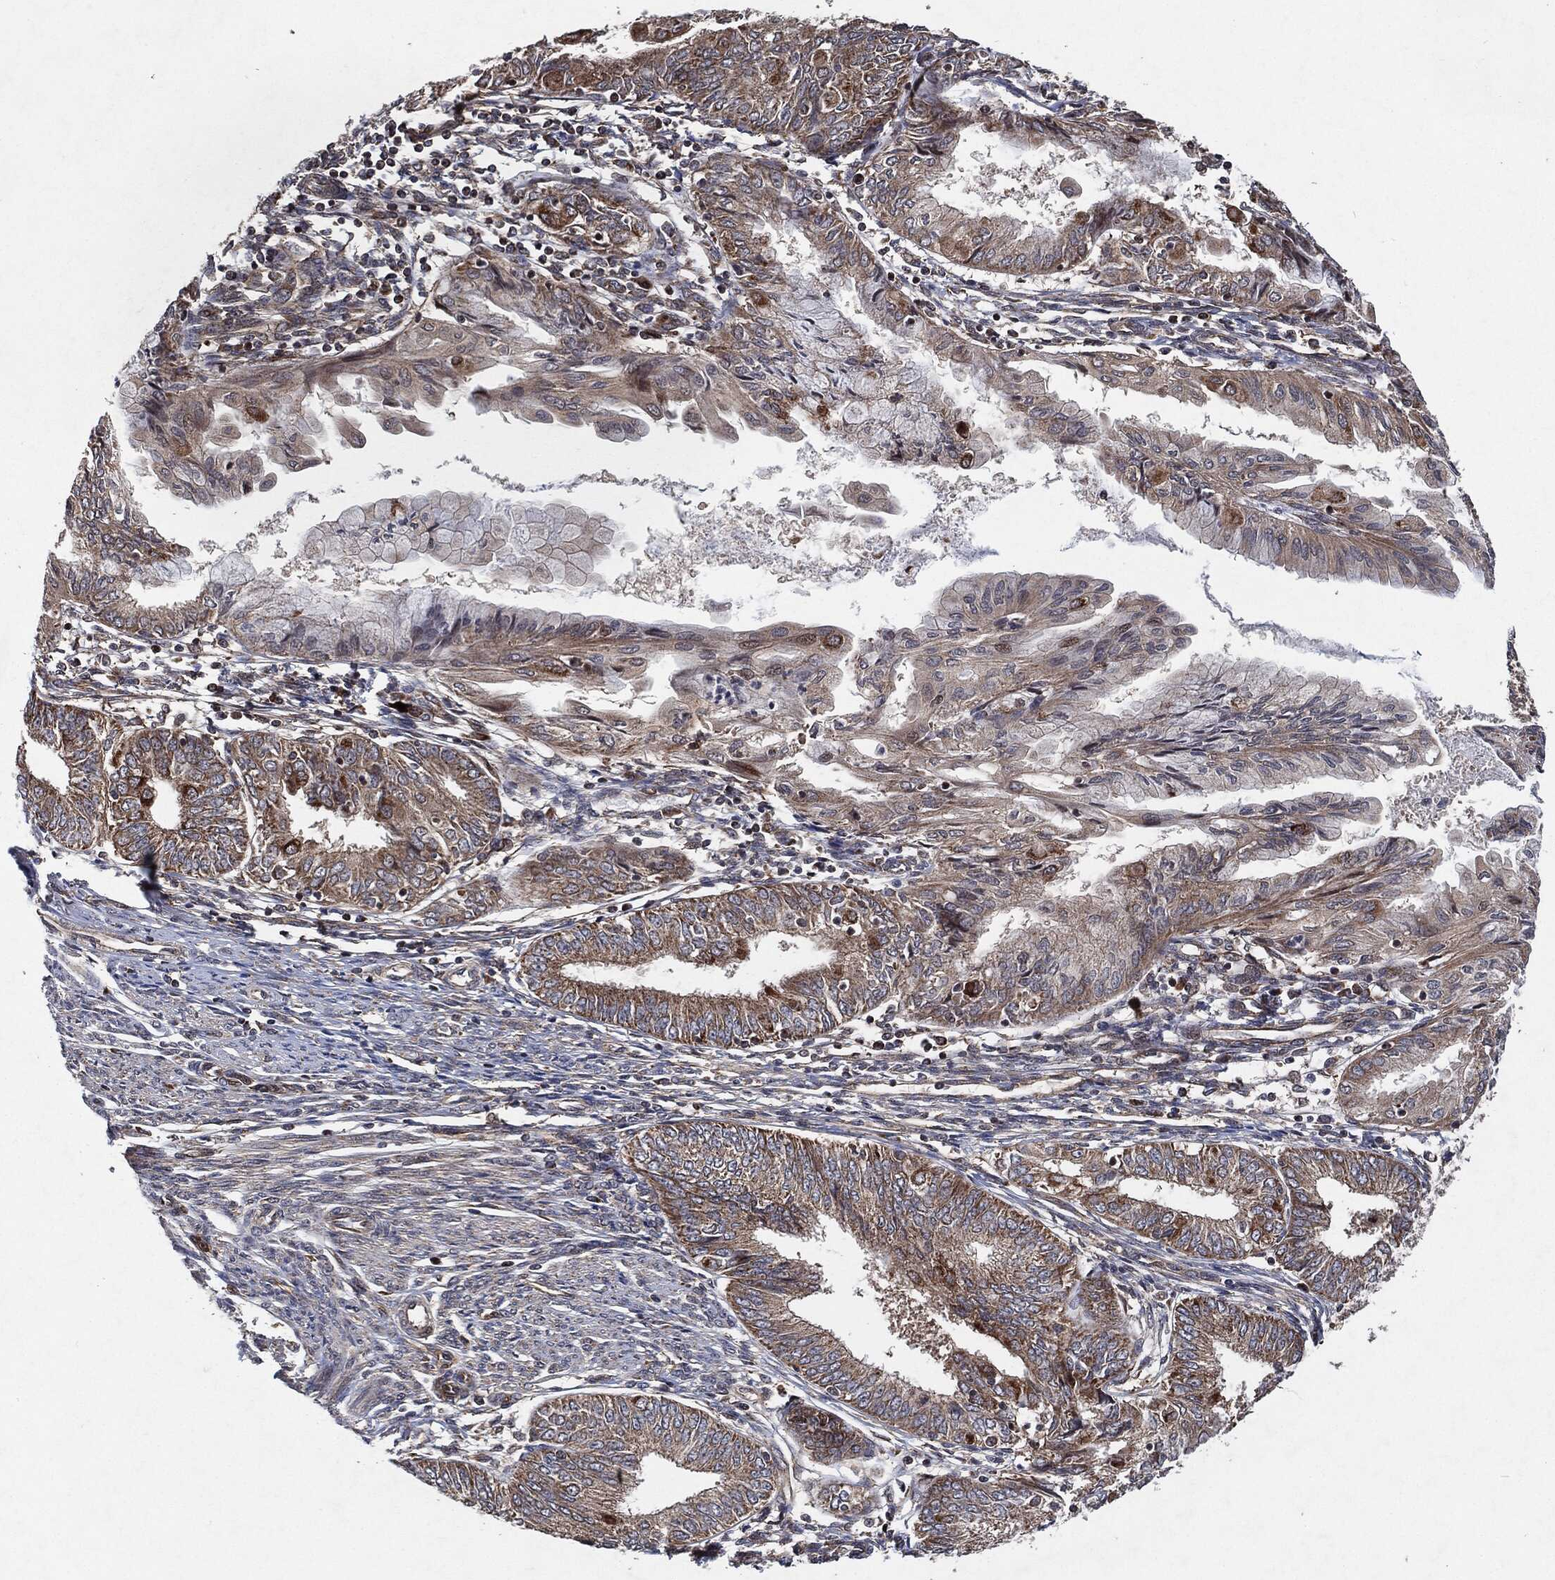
{"staining": {"intensity": "moderate", "quantity": "25%-75%", "location": "cytoplasmic/membranous"}, "tissue": "endometrial cancer", "cell_type": "Tumor cells", "image_type": "cancer", "snomed": [{"axis": "morphology", "description": "Adenocarcinoma, NOS"}, {"axis": "topography", "description": "Endometrium"}], "caption": "DAB immunohistochemical staining of endometrial cancer (adenocarcinoma) reveals moderate cytoplasmic/membranous protein expression in about 25%-75% of tumor cells.", "gene": "BCAR1", "patient": {"sex": "female", "age": 68}}